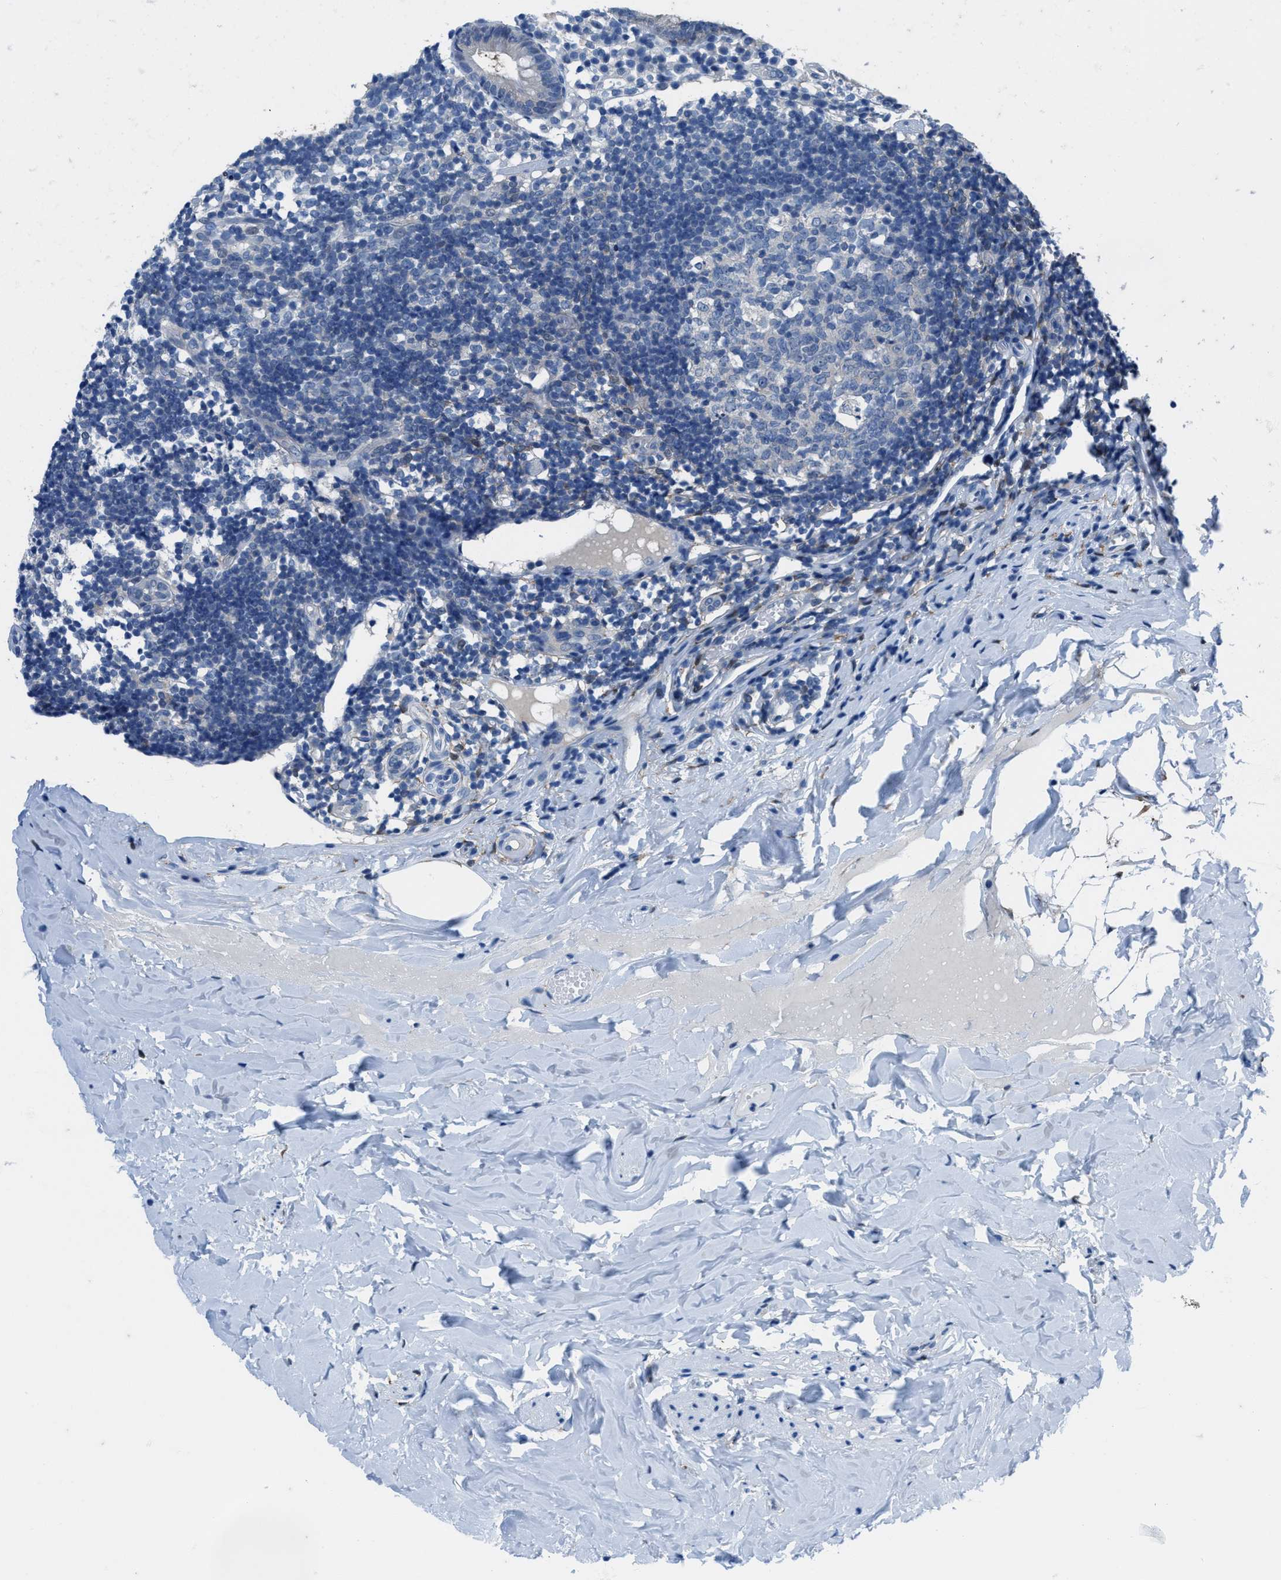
{"staining": {"intensity": "negative", "quantity": "none", "location": "none"}, "tissue": "appendix", "cell_type": "Glandular cells", "image_type": "normal", "snomed": [{"axis": "morphology", "description": "Normal tissue, NOS"}, {"axis": "topography", "description": "Appendix"}], "caption": "DAB (3,3'-diaminobenzidine) immunohistochemical staining of benign appendix reveals no significant expression in glandular cells.", "gene": "NUDT5", "patient": {"sex": "female", "age": 20}}